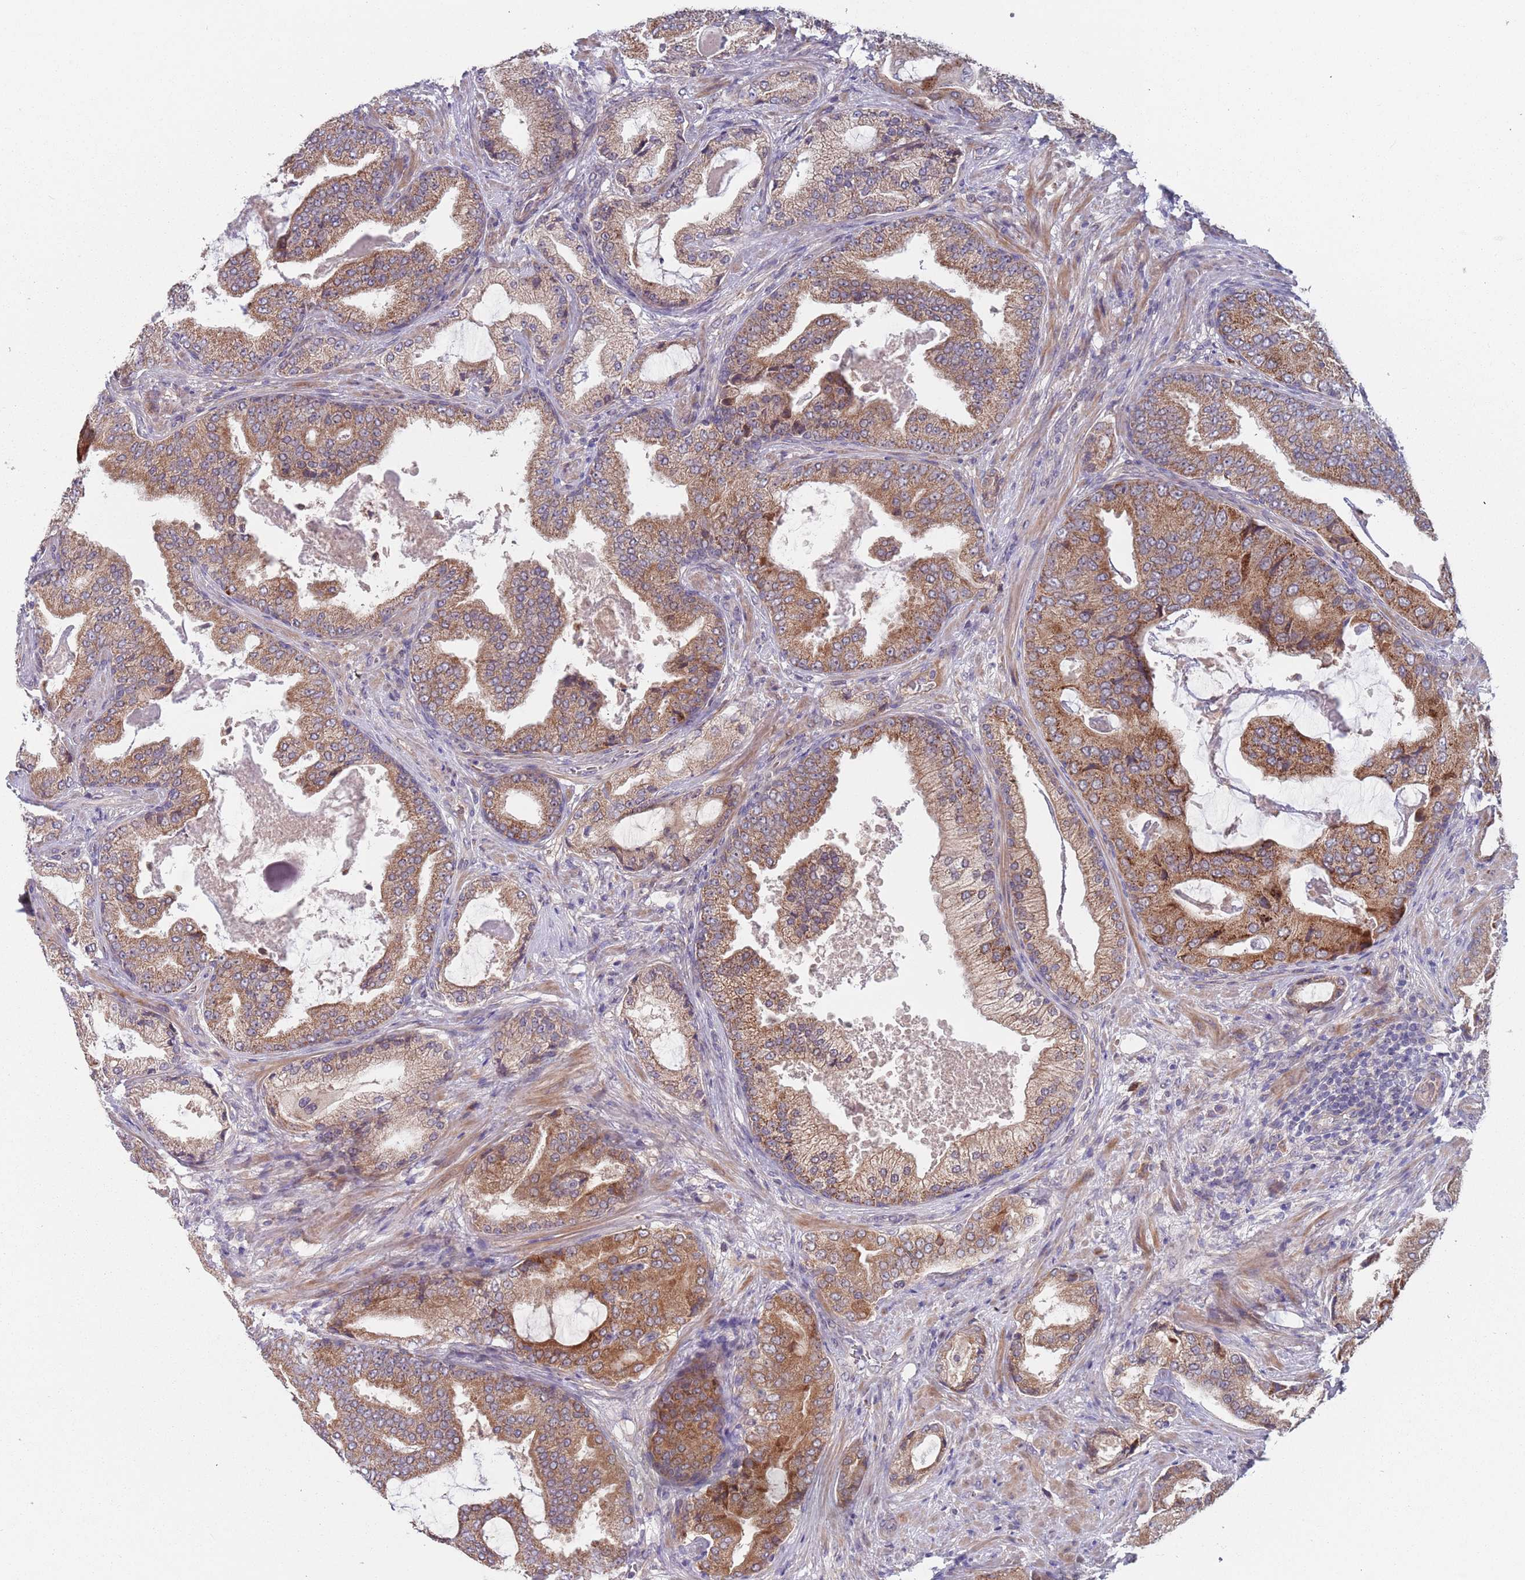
{"staining": {"intensity": "moderate", "quantity": ">75%", "location": "cytoplasmic/membranous"}, "tissue": "prostate cancer", "cell_type": "Tumor cells", "image_type": "cancer", "snomed": [{"axis": "morphology", "description": "Adenocarcinoma, High grade"}, {"axis": "topography", "description": "Prostate"}], "caption": "Prostate cancer (high-grade adenocarcinoma) stained with a brown dye reveals moderate cytoplasmic/membranous positive staining in approximately >75% of tumor cells.", "gene": "ZNF140", "patient": {"sex": "male", "age": 68}}